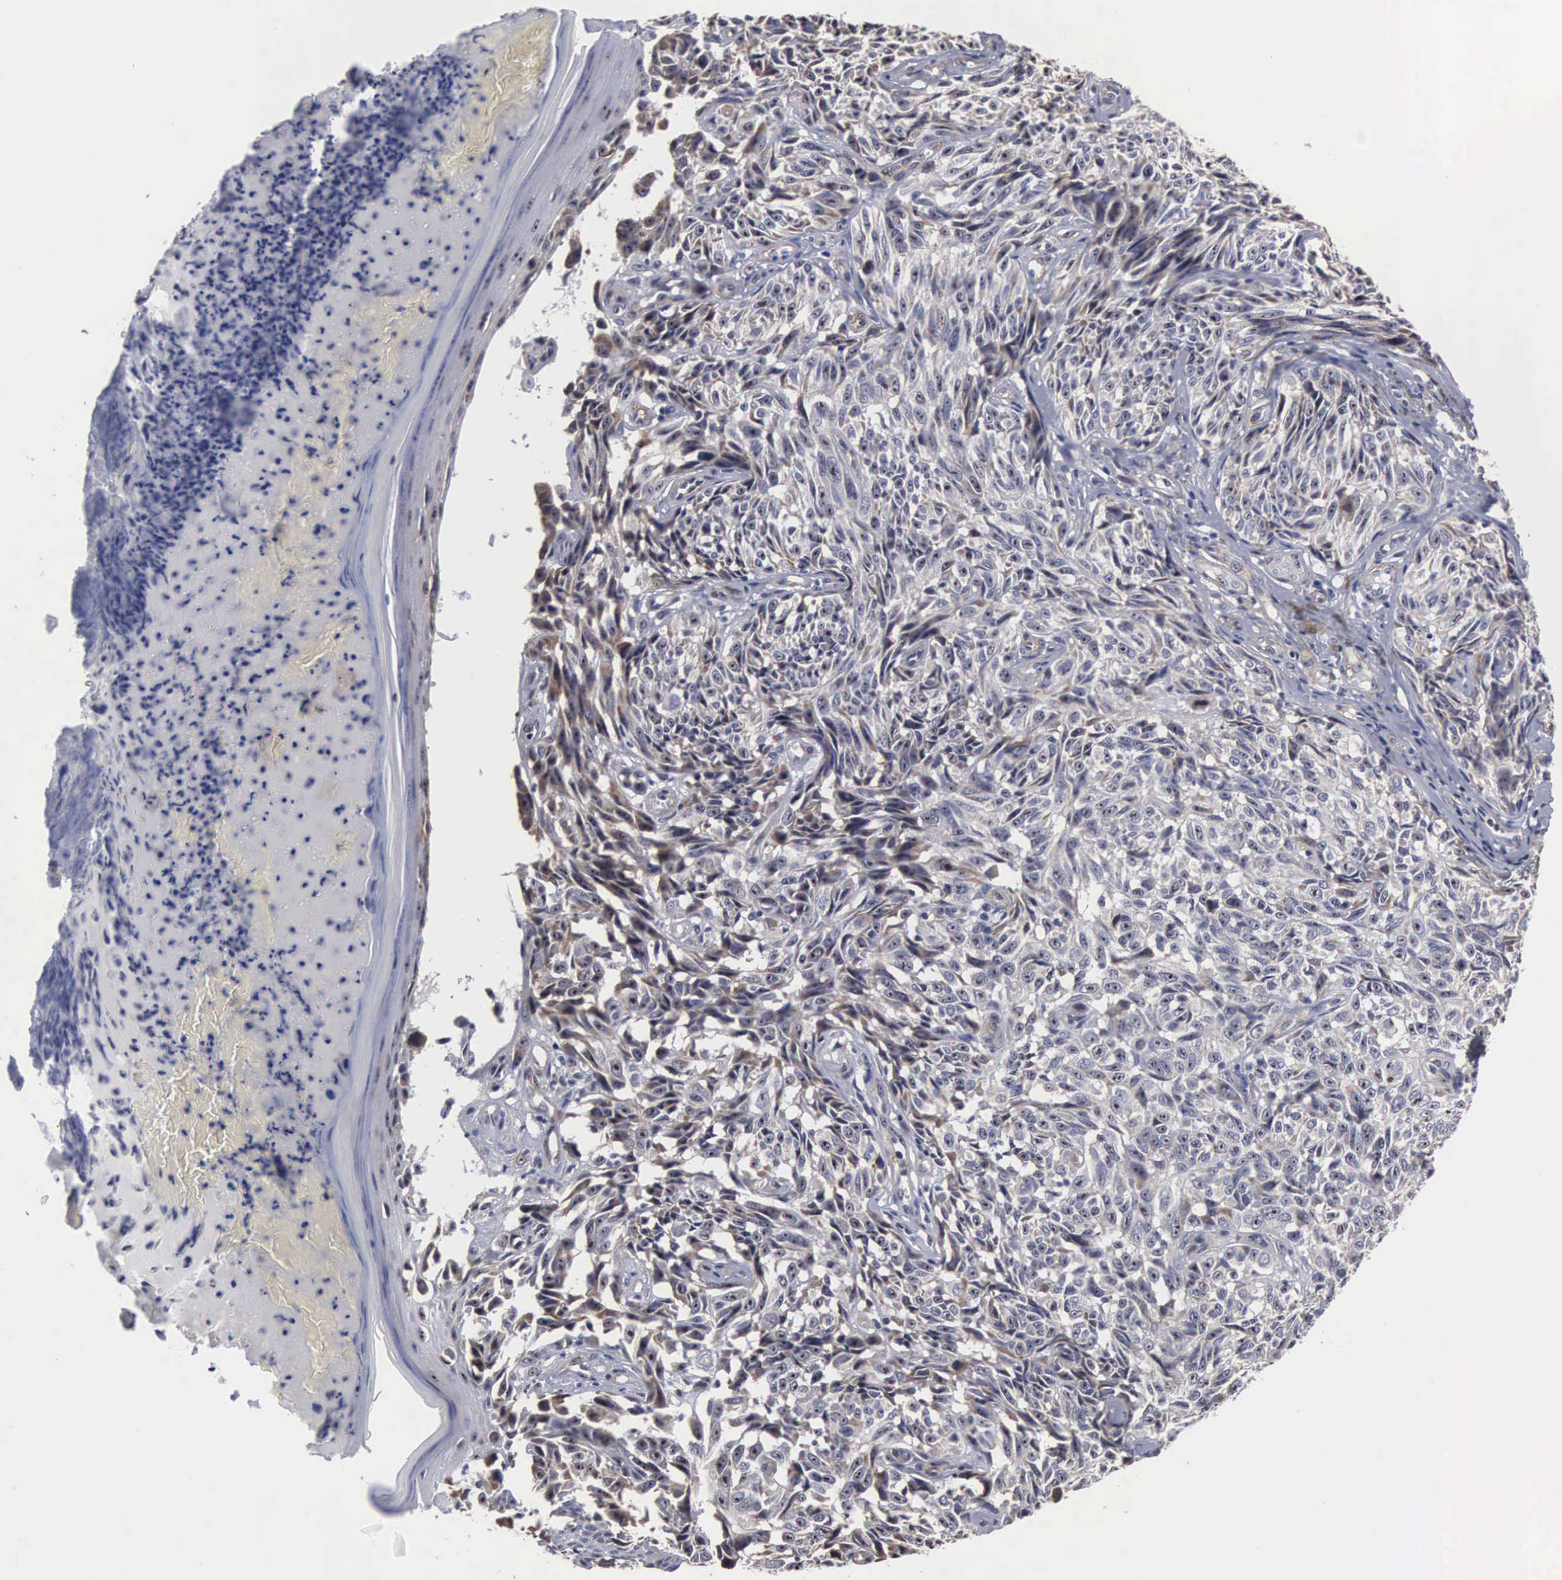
{"staining": {"intensity": "negative", "quantity": "none", "location": "none"}, "tissue": "melanoma", "cell_type": "Tumor cells", "image_type": "cancer", "snomed": [{"axis": "morphology", "description": "Malignant melanoma, NOS"}, {"axis": "topography", "description": "Skin"}], "caption": "Immunohistochemistry (IHC) of malignant melanoma demonstrates no staining in tumor cells.", "gene": "NGDN", "patient": {"sex": "male", "age": 67}}